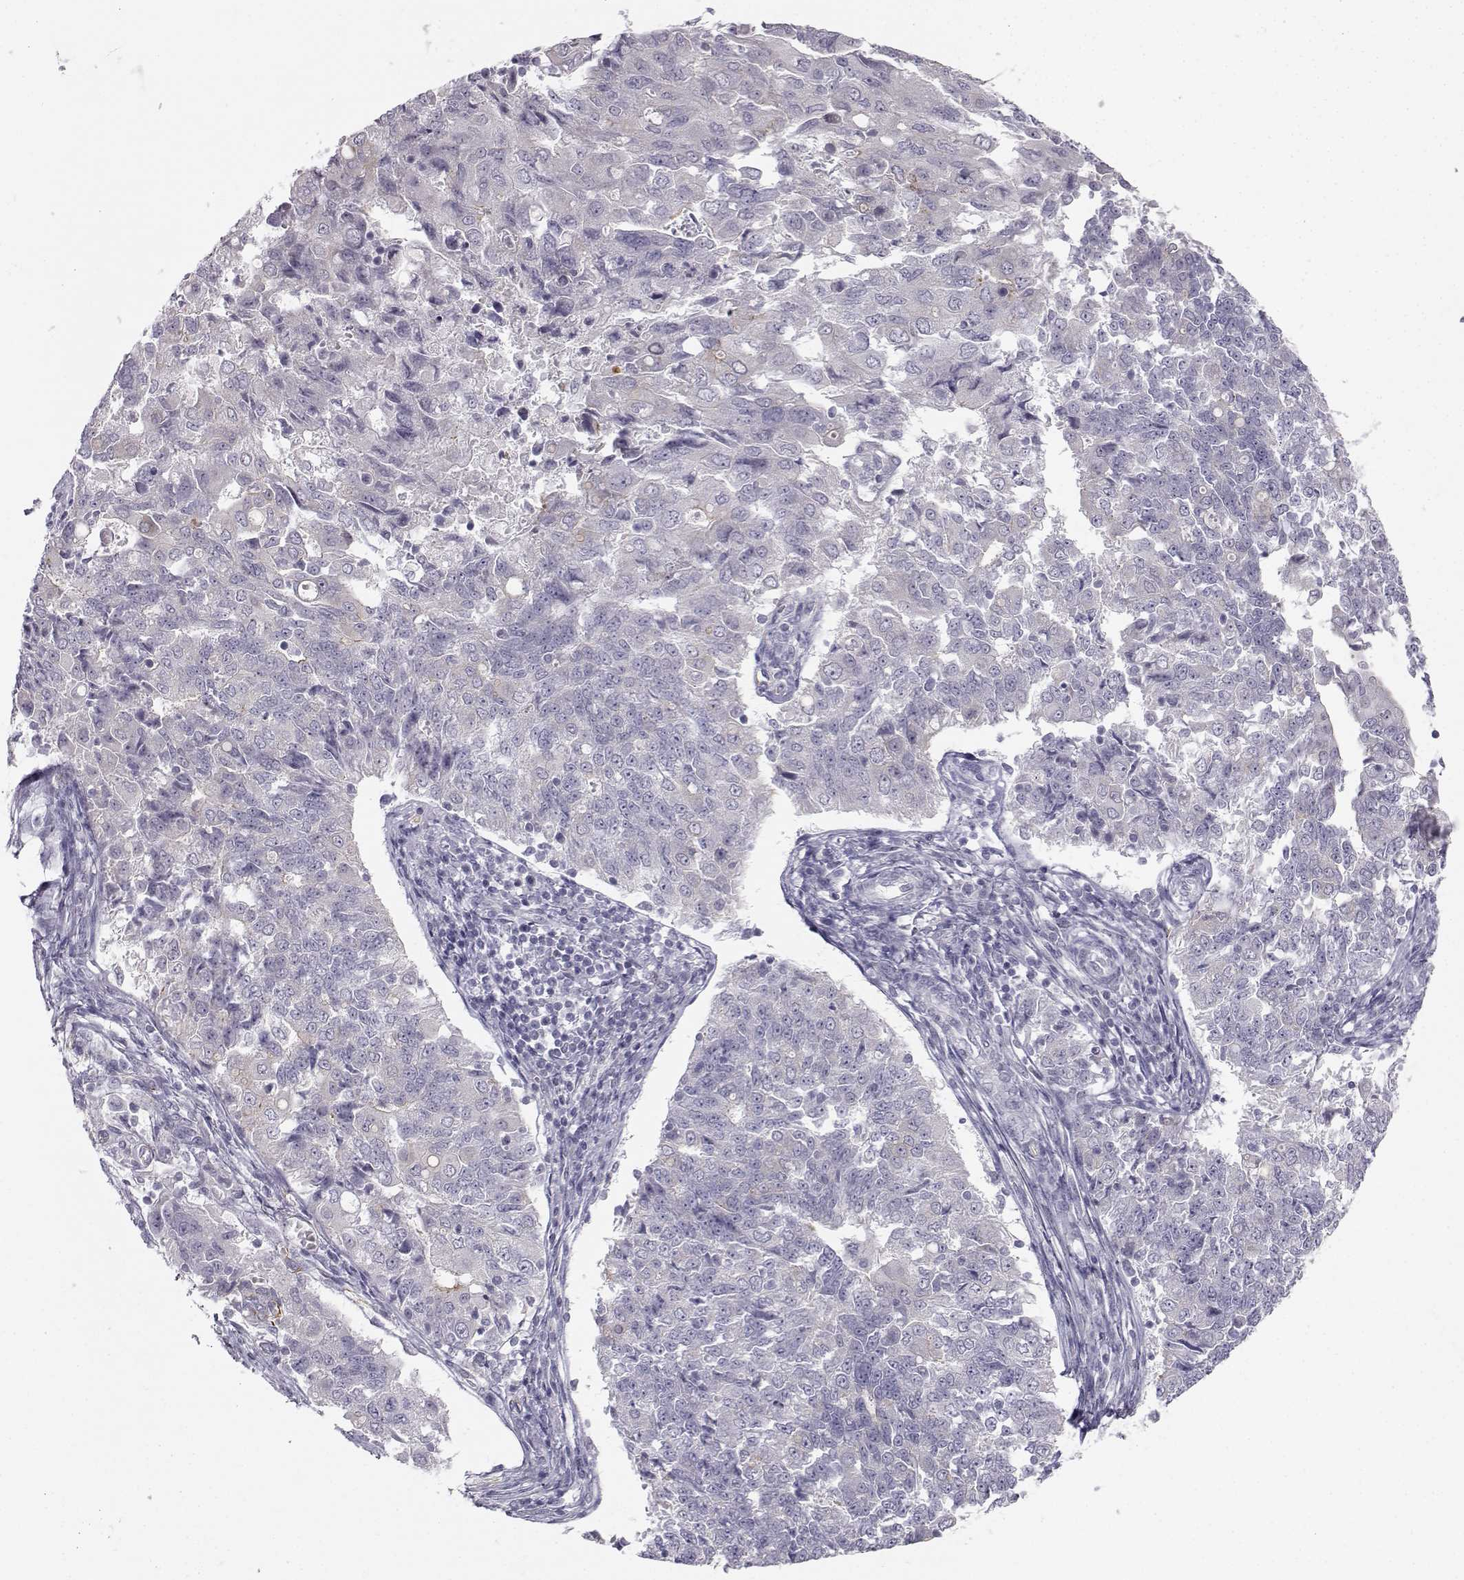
{"staining": {"intensity": "negative", "quantity": "none", "location": "none"}, "tissue": "endometrial cancer", "cell_type": "Tumor cells", "image_type": "cancer", "snomed": [{"axis": "morphology", "description": "Adenocarcinoma, NOS"}, {"axis": "topography", "description": "Endometrium"}], "caption": "Endometrial adenocarcinoma stained for a protein using immunohistochemistry (IHC) reveals no expression tumor cells.", "gene": "ZNF185", "patient": {"sex": "female", "age": 43}}